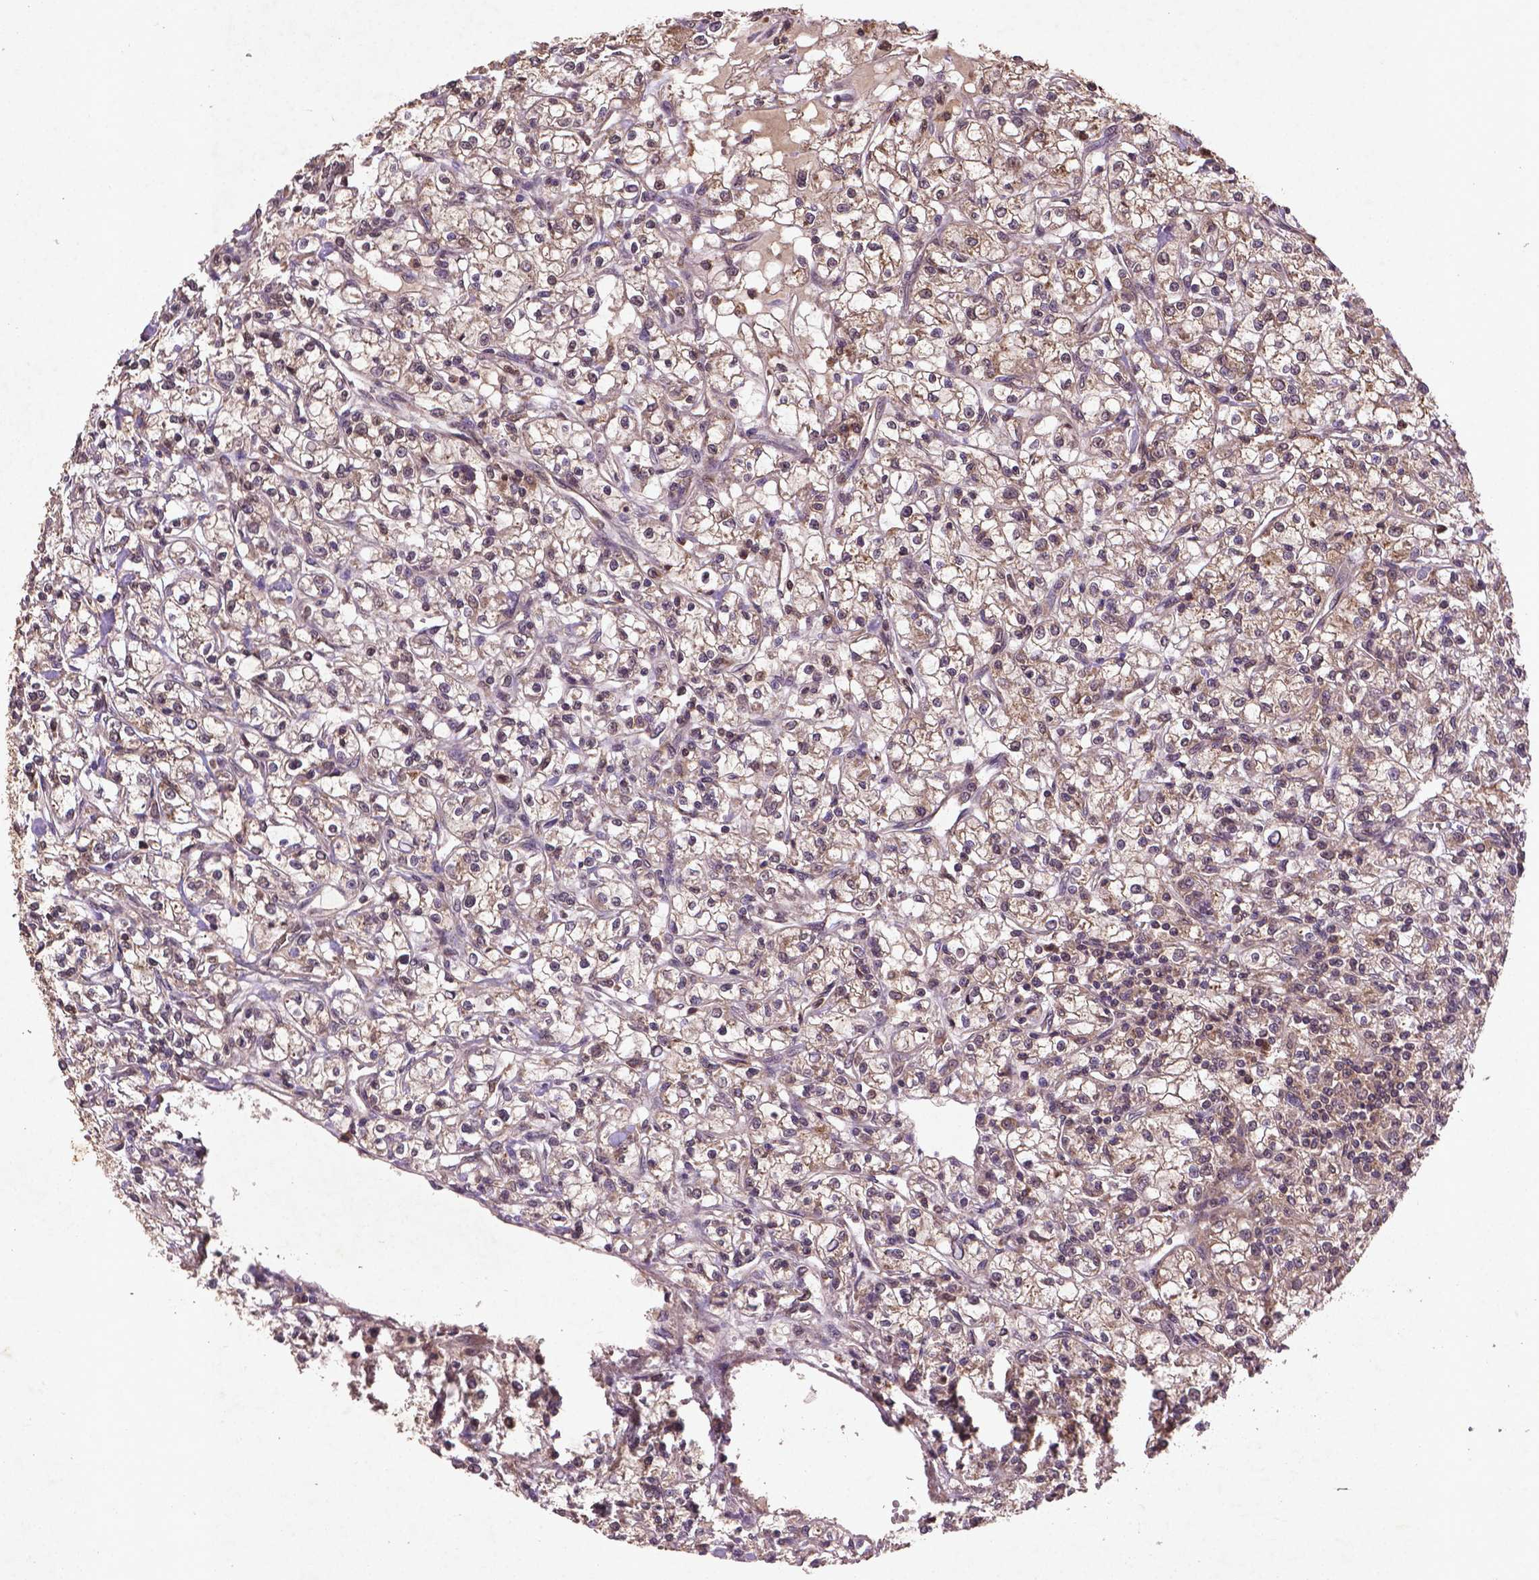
{"staining": {"intensity": "weak", "quantity": ">75%", "location": "cytoplasmic/membranous"}, "tissue": "renal cancer", "cell_type": "Tumor cells", "image_type": "cancer", "snomed": [{"axis": "morphology", "description": "Adenocarcinoma, NOS"}, {"axis": "topography", "description": "Kidney"}], "caption": "Protein expression analysis of human renal cancer reveals weak cytoplasmic/membranous positivity in about >75% of tumor cells. The protein of interest is stained brown, and the nuclei are stained in blue (DAB IHC with brightfield microscopy, high magnification).", "gene": "NIPAL2", "patient": {"sex": "female", "age": 59}}